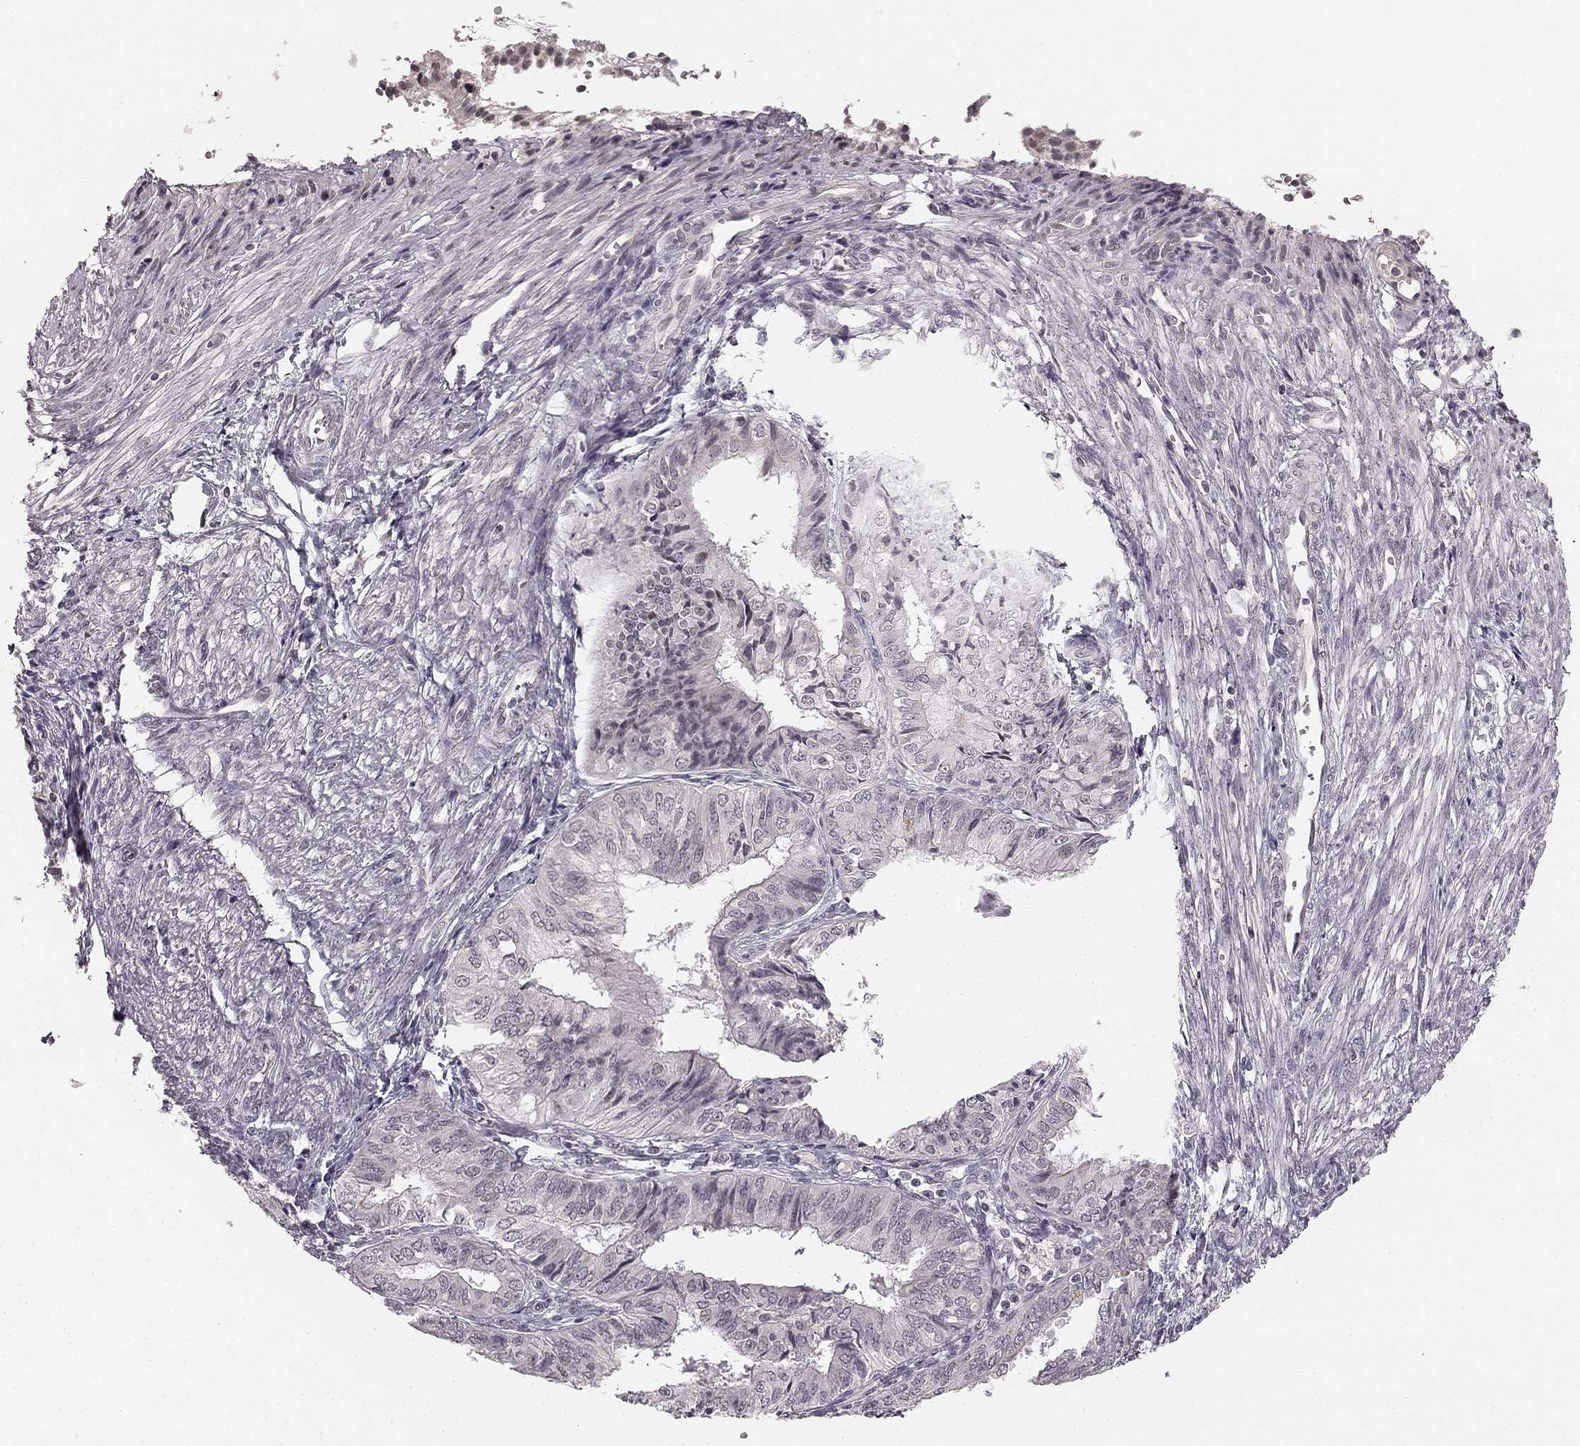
{"staining": {"intensity": "negative", "quantity": "none", "location": "none"}, "tissue": "endometrial cancer", "cell_type": "Tumor cells", "image_type": "cancer", "snomed": [{"axis": "morphology", "description": "Adenocarcinoma, NOS"}, {"axis": "topography", "description": "Endometrium"}], "caption": "There is no significant positivity in tumor cells of endometrial cancer.", "gene": "HCN4", "patient": {"sex": "female", "age": 58}}